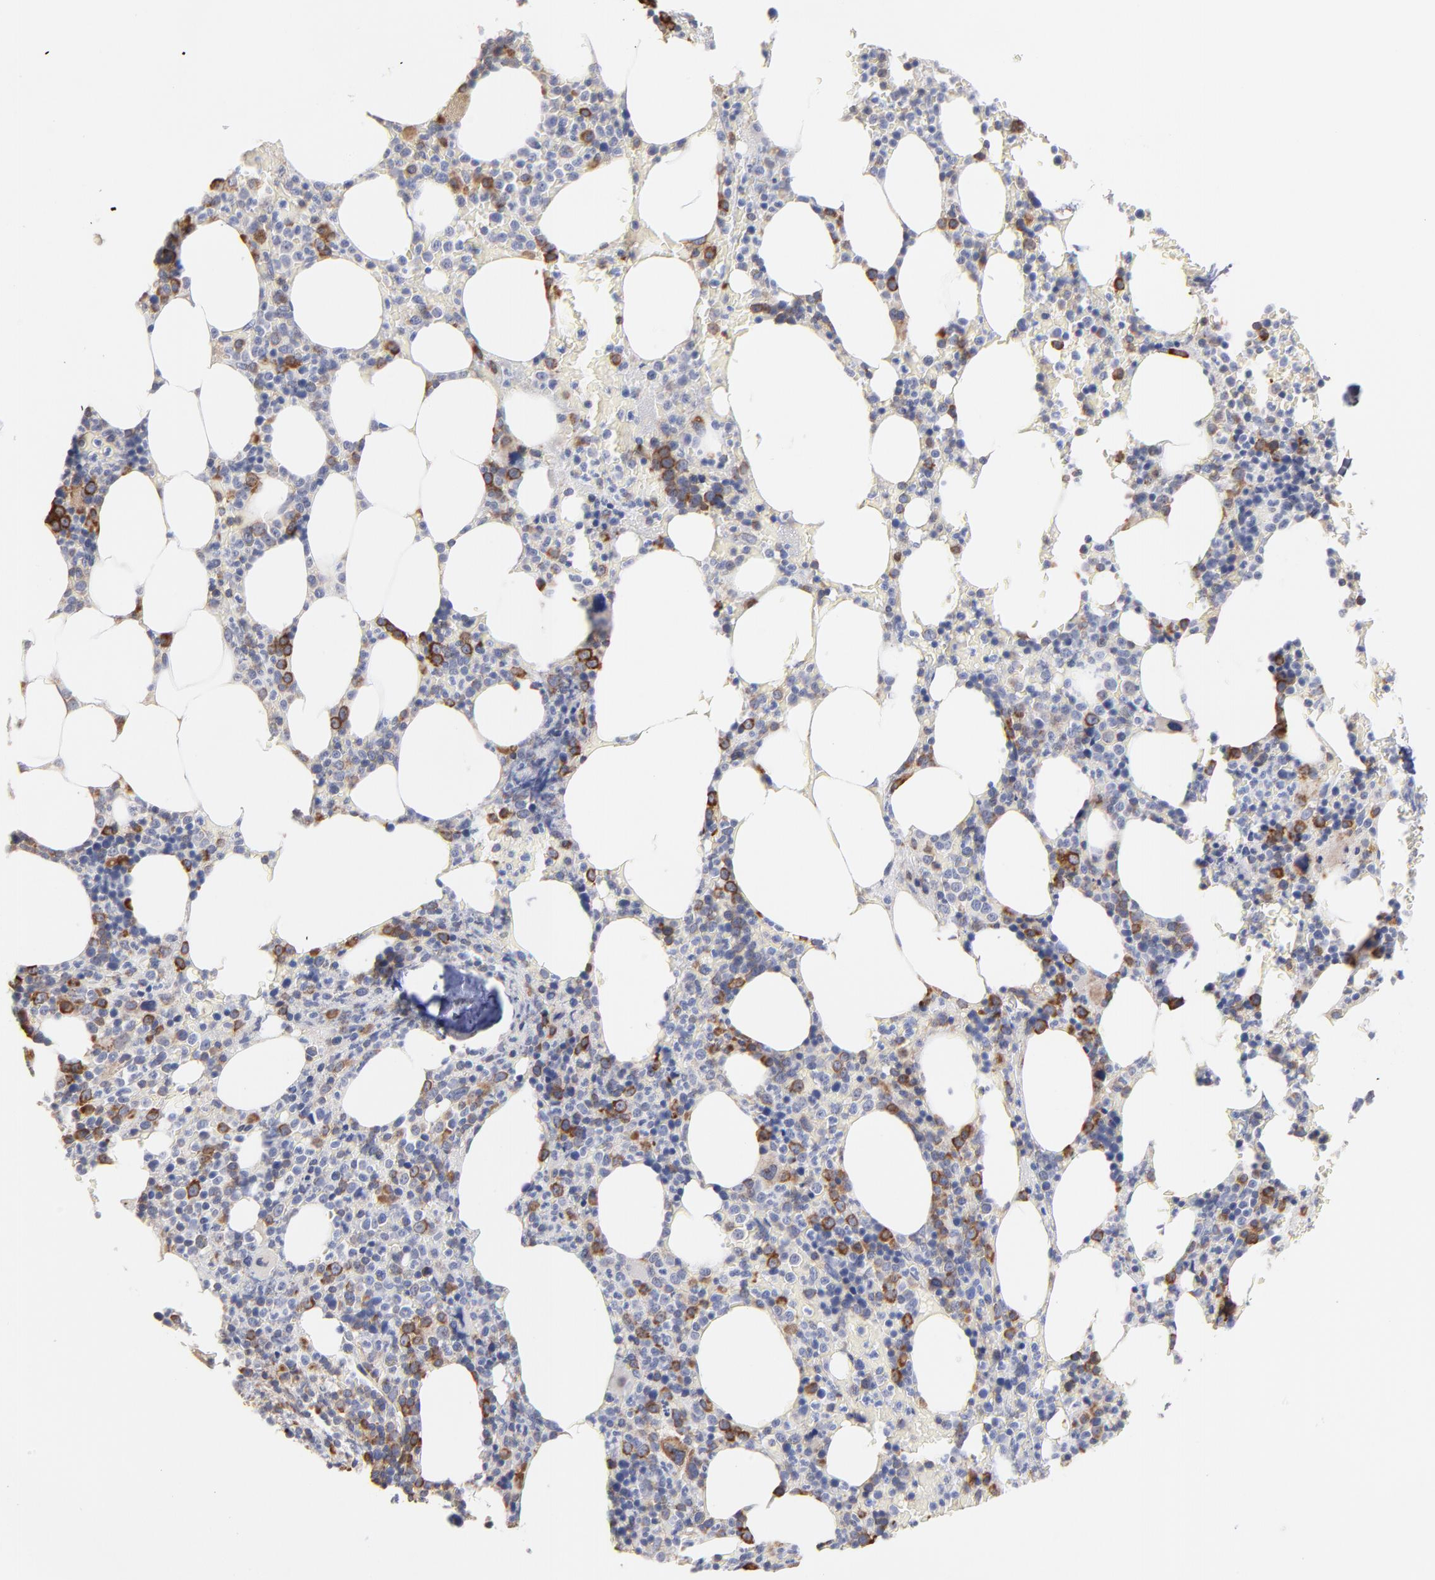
{"staining": {"intensity": "strong", "quantity": "25%-75%", "location": "cytoplasmic/membranous"}, "tissue": "bone marrow", "cell_type": "Hematopoietic cells", "image_type": "normal", "snomed": [{"axis": "morphology", "description": "Normal tissue, NOS"}, {"axis": "topography", "description": "Bone marrow"}], "caption": "Immunohistochemistry image of benign bone marrow stained for a protein (brown), which displays high levels of strong cytoplasmic/membranous expression in approximately 25%-75% of hematopoietic cells.", "gene": "RPL9", "patient": {"sex": "female", "age": 66}}